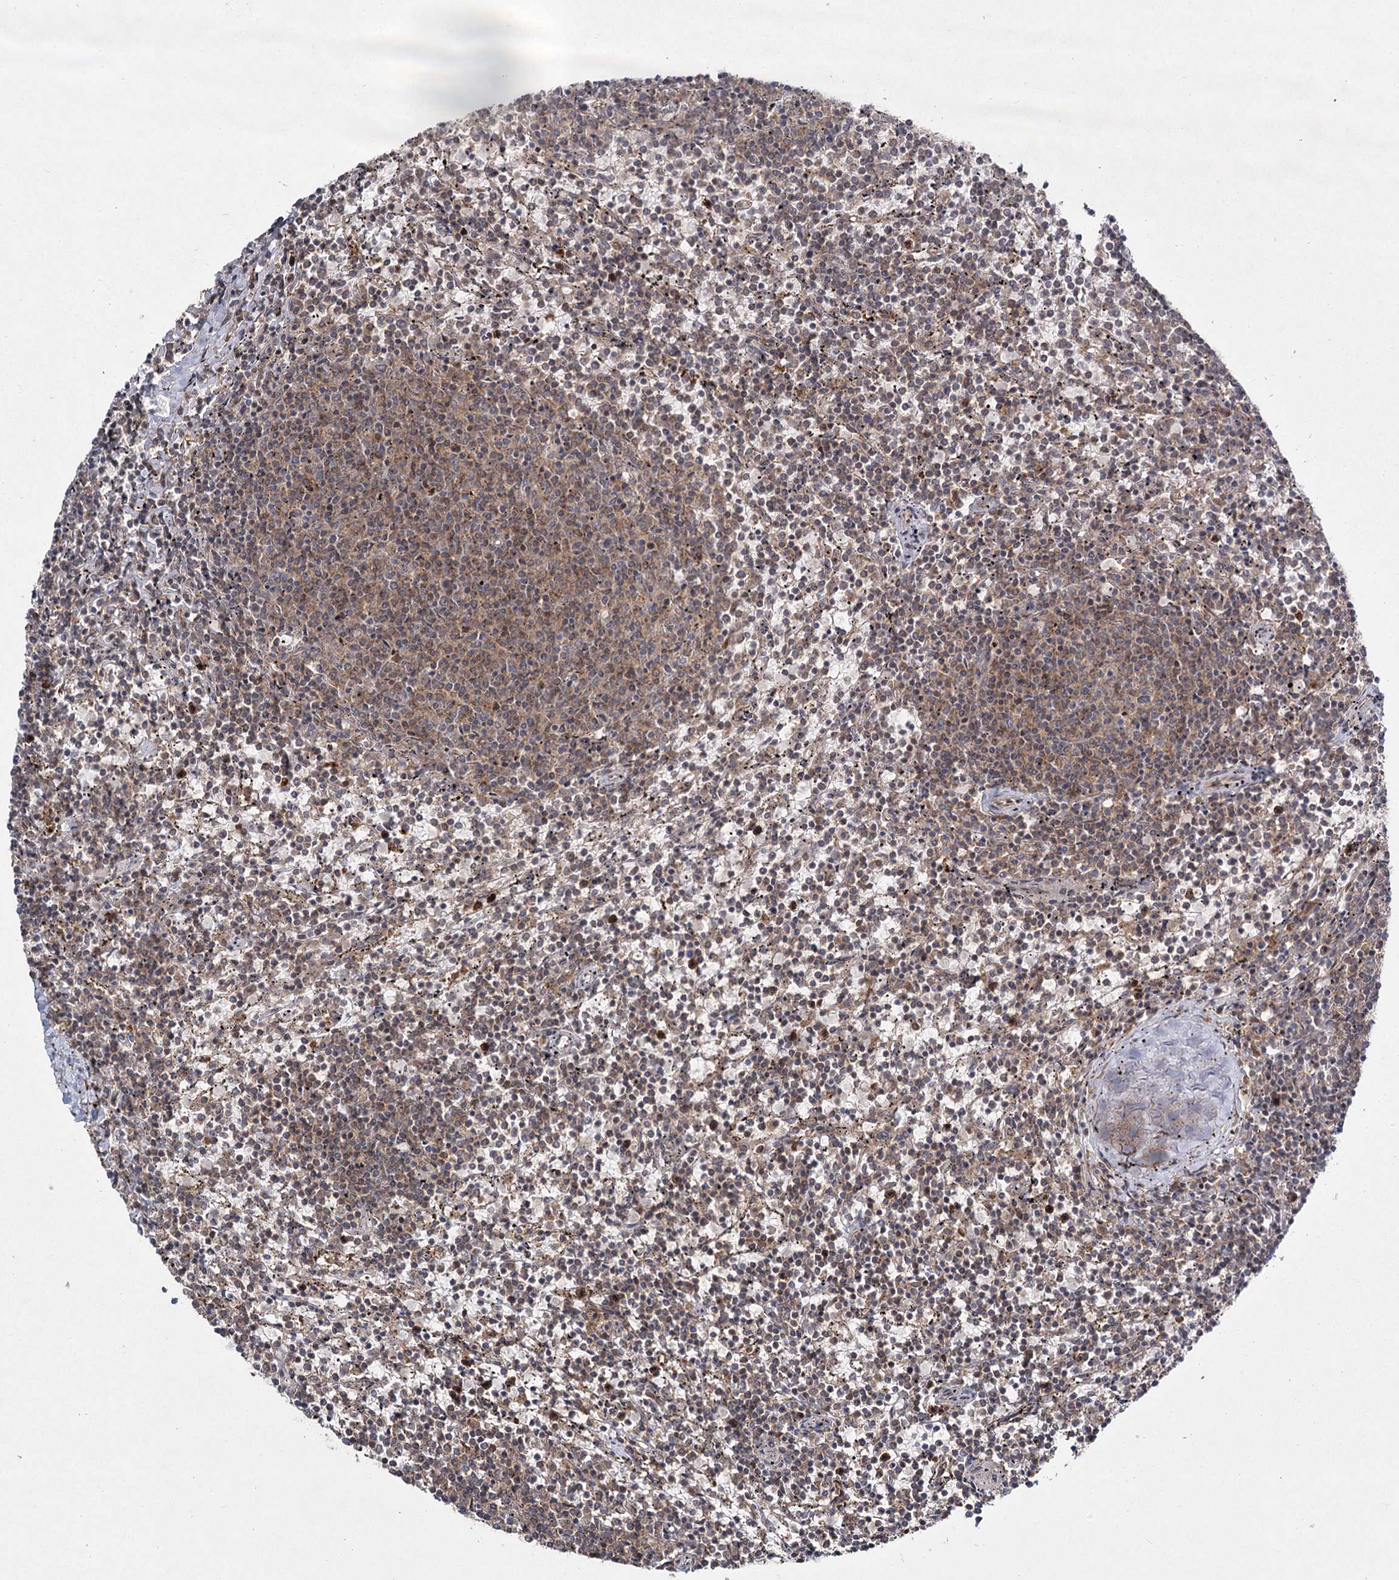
{"staining": {"intensity": "moderate", "quantity": ">75%", "location": "cytoplasmic/membranous"}, "tissue": "lymphoma", "cell_type": "Tumor cells", "image_type": "cancer", "snomed": [{"axis": "morphology", "description": "Malignant lymphoma, non-Hodgkin's type, Low grade"}, {"axis": "topography", "description": "Spleen"}], "caption": "IHC of human lymphoma shows medium levels of moderate cytoplasmic/membranous positivity in approximately >75% of tumor cells. (IHC, brightfield microscopy, high magnification).", "gene": "WDR44", "patient": {"sex": "female", "age": 50}}